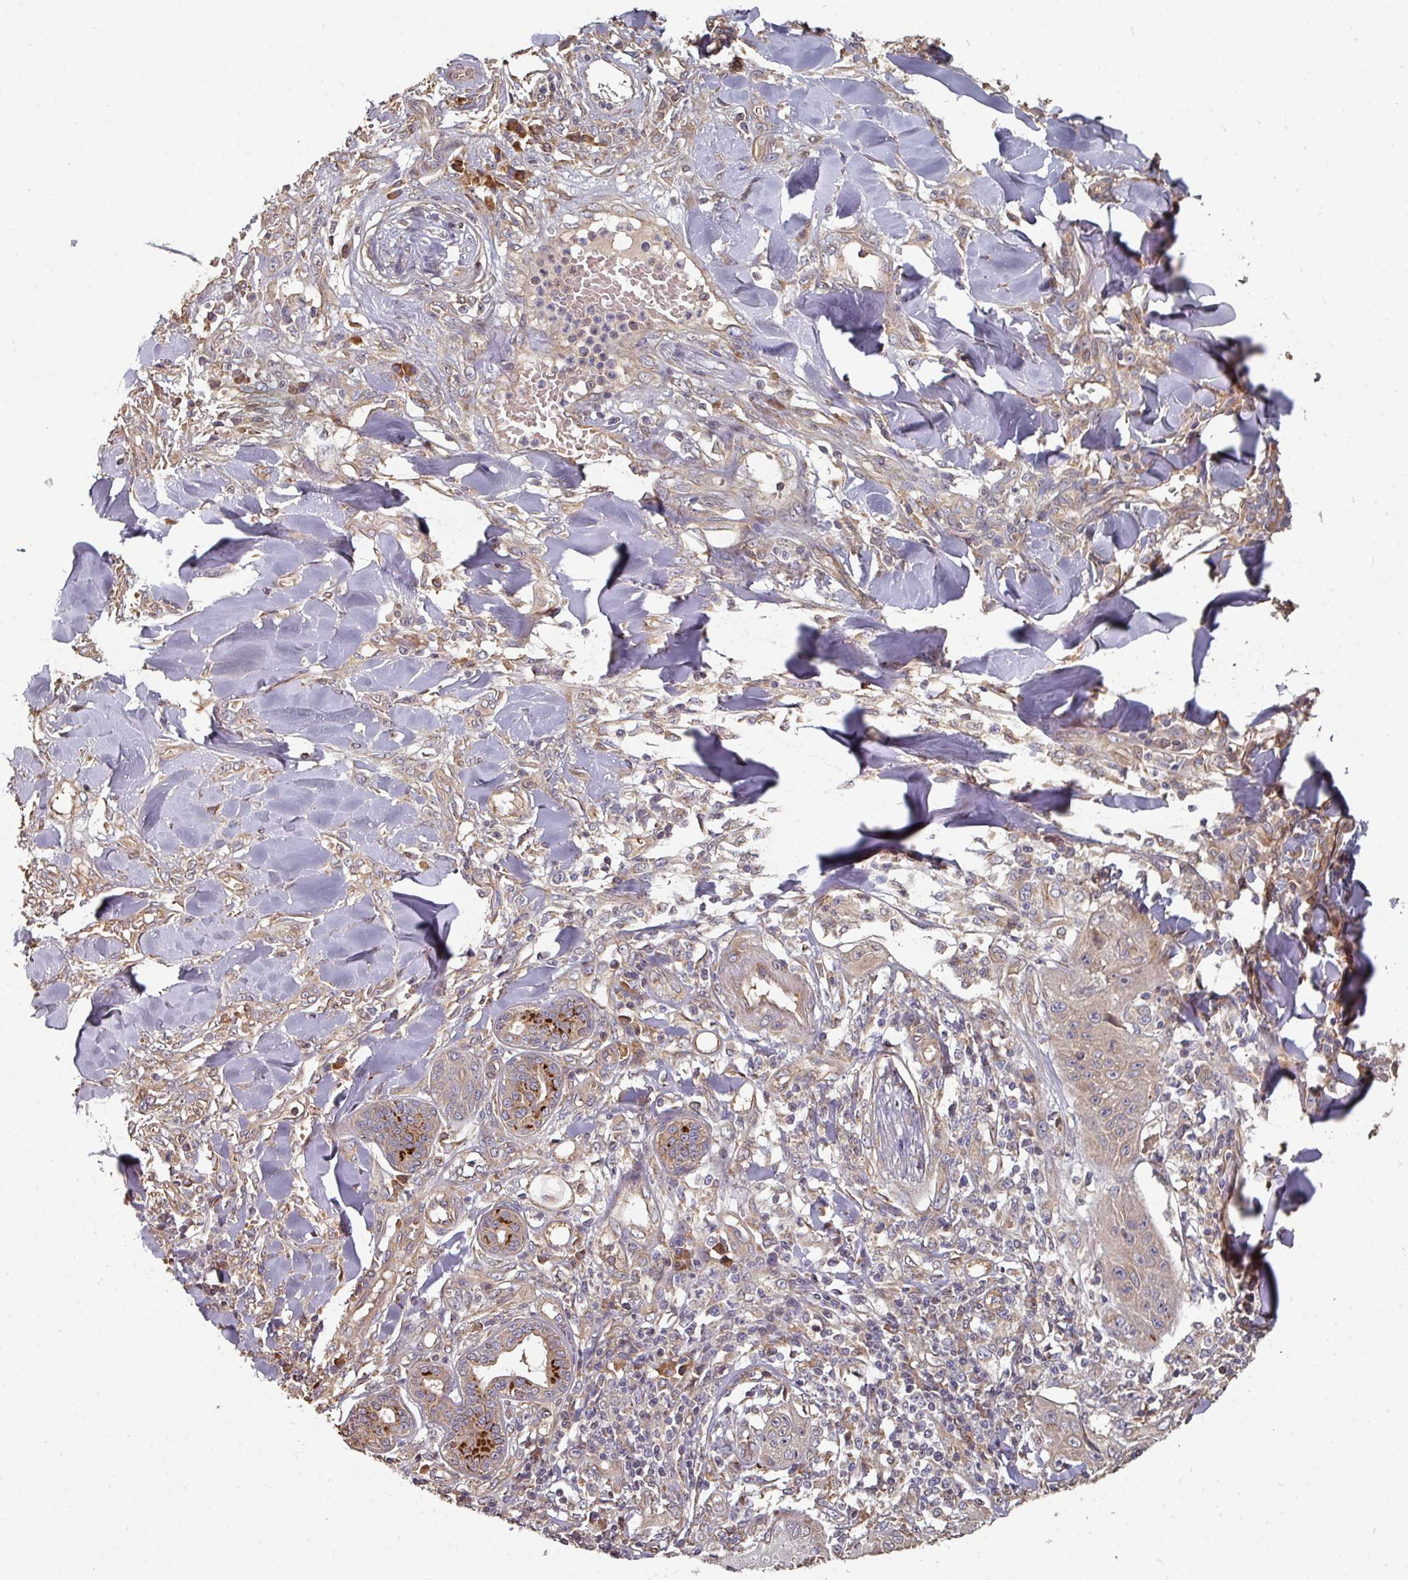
{"staining": {"intensity": "negative", "quantity": "none", "location": "none"}, "tissue": "skin cancer", "cell_type": "Tumor cells", "image_type": "cancer", "snomed": [{"axis": "morphology", "description": "Squamous cell carcinoma, NOS"}, {"axis": "topography", "description": "Skin"}], "caption": "High magnification brightfield microscopy of squamous cell carcinoma (skin) stained with DAB (brown) and counterstained with hematoxylin (blue): tumor cells show no significant staining.", "gene": "EDEM2", "patient": {"sex": "female", "age": 78}}